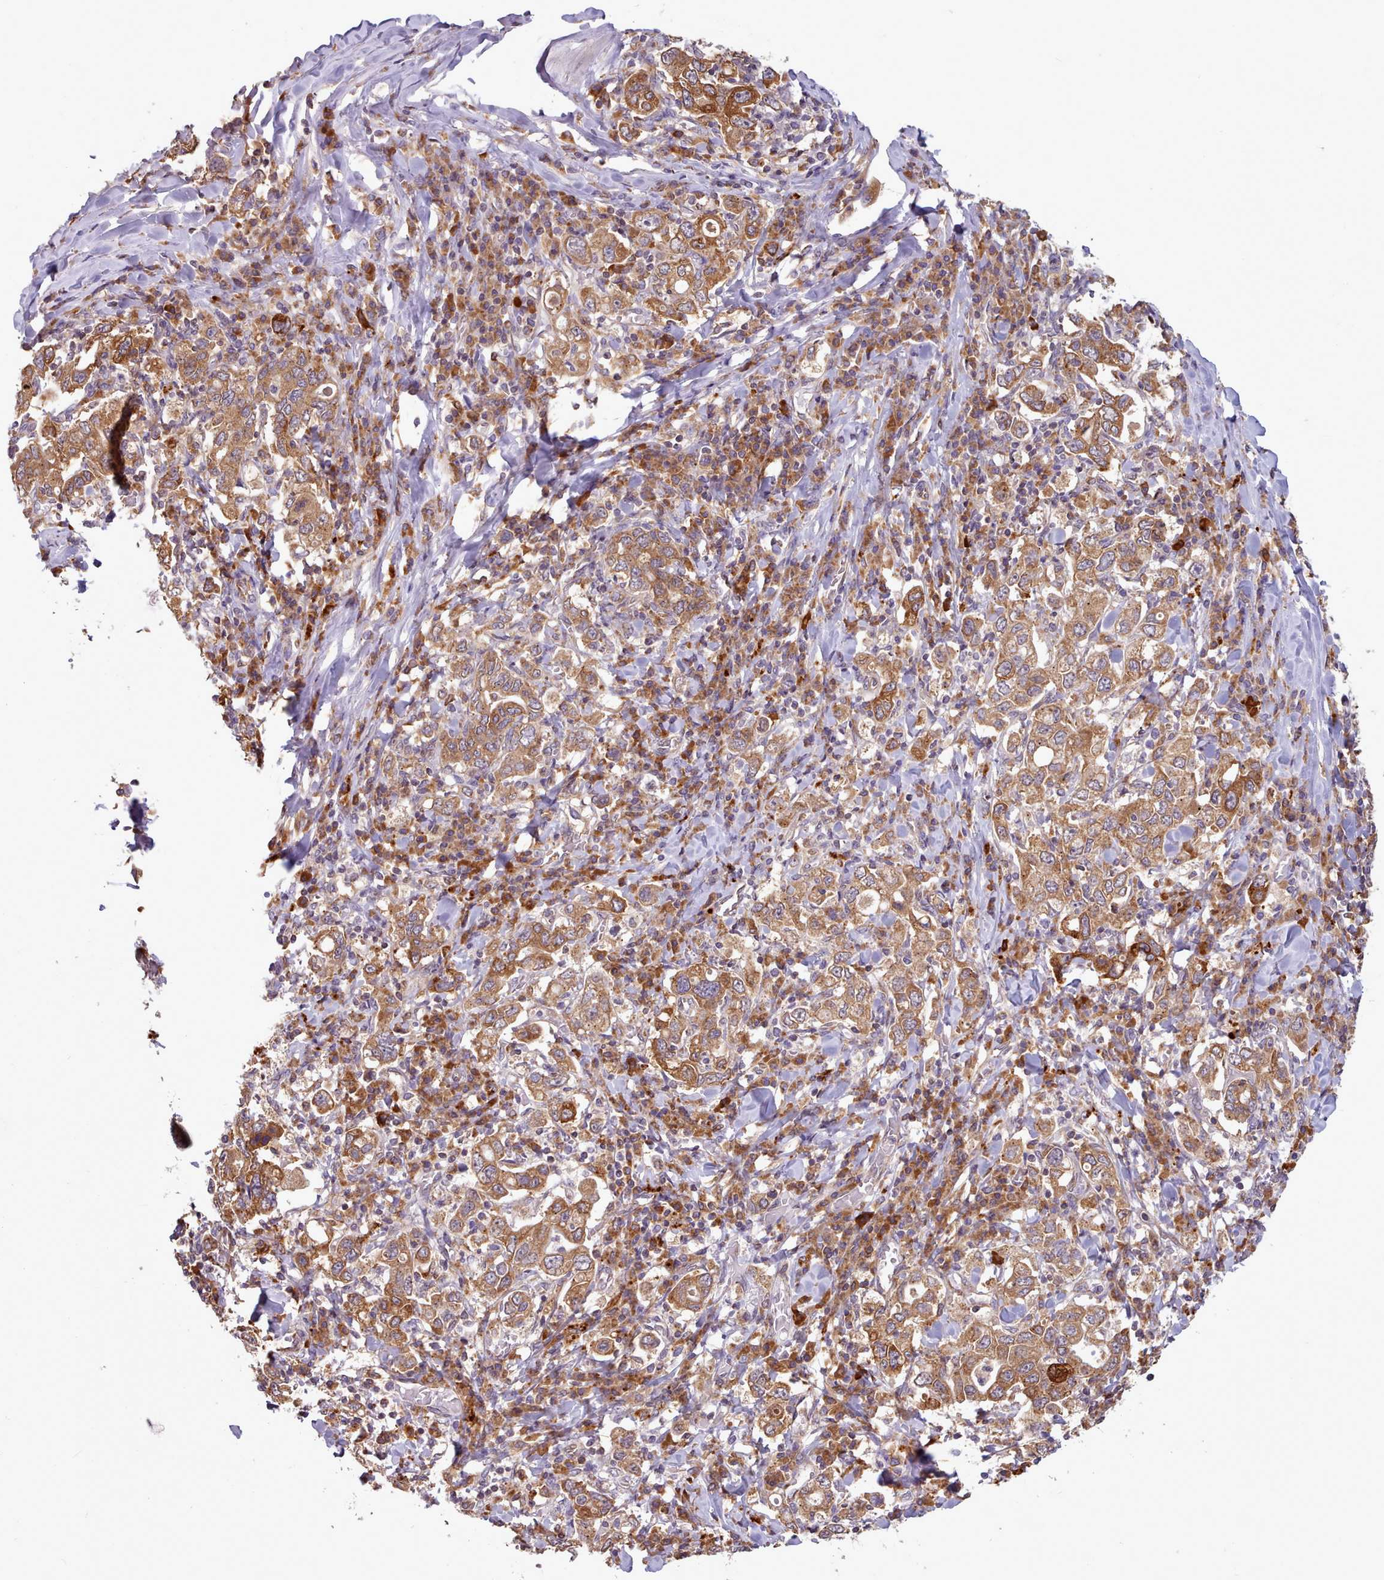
{"staining": {"intensity": "moderate", "quantity": ">75%", "location": "cytoplasmic/membranous"}, "tissue": "stomach cancer", "cell_type": "Tumor cells", "image_type": "cancer", "snomed": [{"axis": "morphology", "description": "Adenocarcinoma, NOS"}, {"axis": "topography", "description": "Stomach, upper"}], "caption": "High-magnification brightfield microscopy of stomach cancer stained with DAB (3,3'-diaminobenzidine) (brown) and counterstained with hematoxylin (blue). tumor cells exhibit moderate cytoplasmic/membranous positivity is identified in about>75% of cells. (brown staining indicates protein expression, while blue staining denotes nuclei).", "gene": "CRYBG1", "patient": {"sex": "male", "age": 62}}